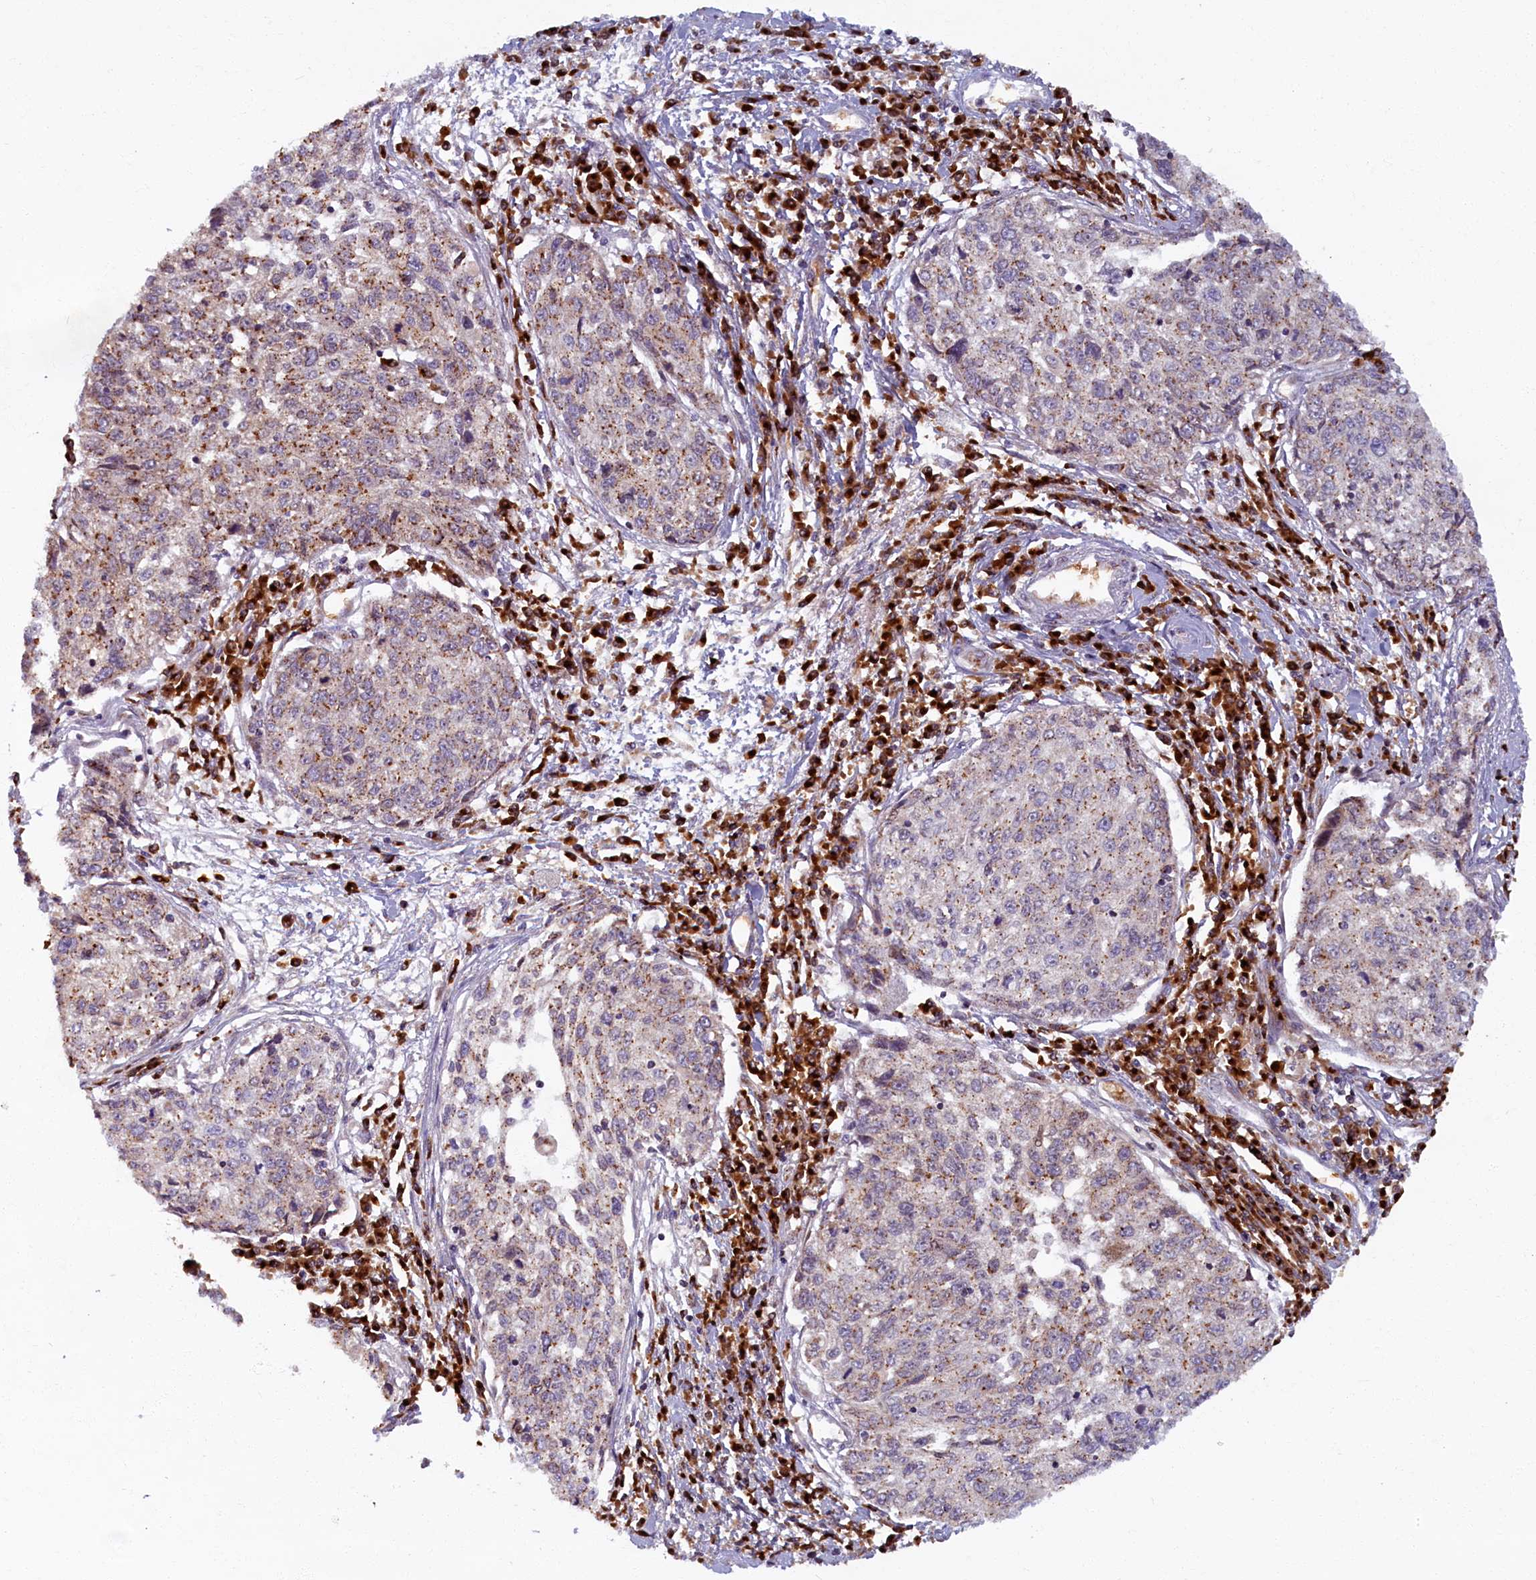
{"staining": {"intensity": "moderate", "quantity": ">75%", "location": "cytoplasmic/membranous"}, "tissue": "cervical cancer", "cell_type": "Tumor cells", "image_type": "cancer", "snomed": [{"axis": "morphology", "description": "Squamous cell carcinoma, NOS"}, {"axis": "topography", "description": "Cervix"}], "caption": "Squamous cell carcinoma (cervical) stained with a protein marker exhibits moderate staining in tumor cells.", "gene": "BLVRB", "patient": {"sex": "female", "age": 57}}